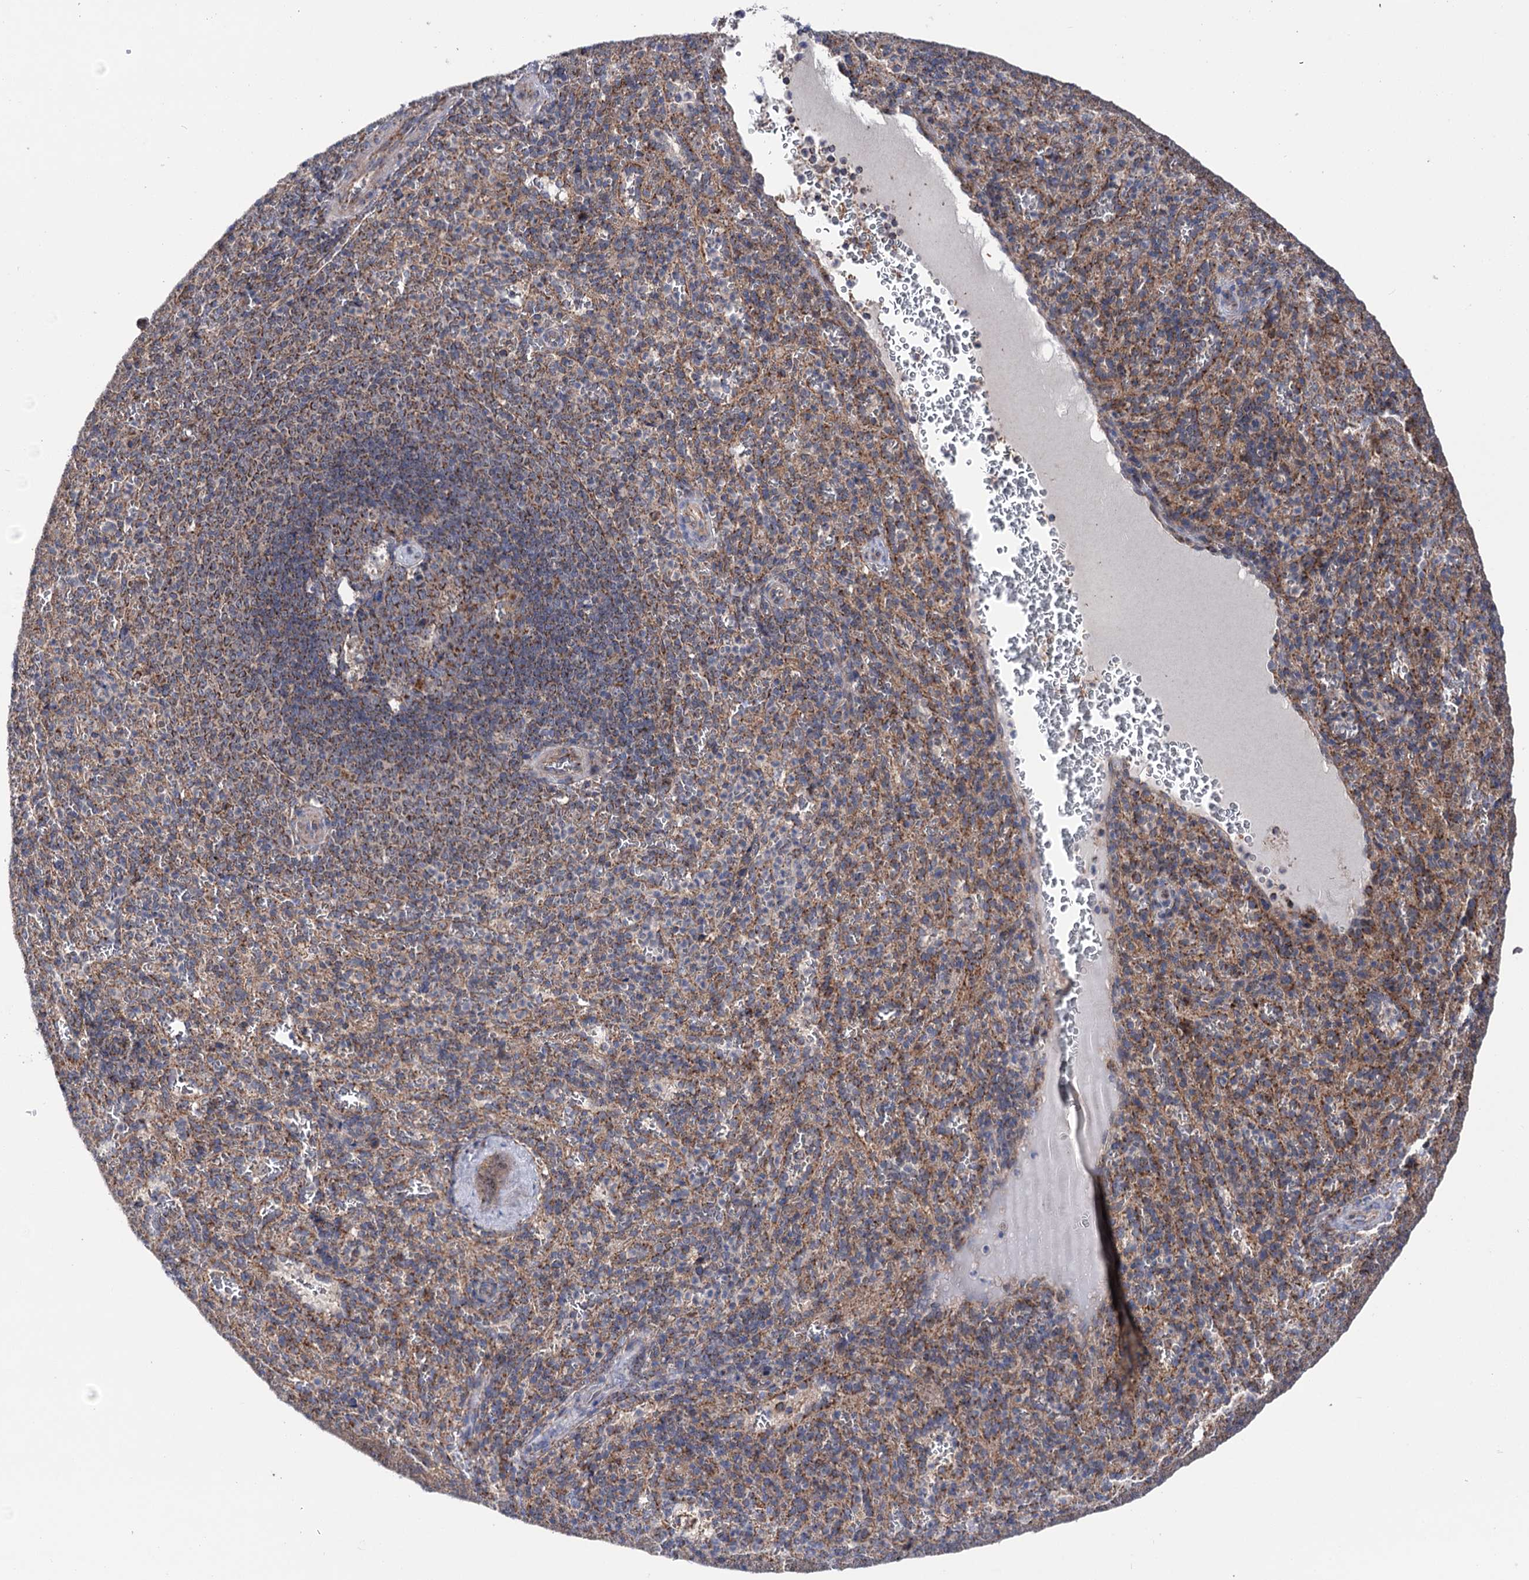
{"staining": {"intensity": "moderate", "quantity": "25%-75%", "location": "cytoplasmic/membranous"}, "tissue": "spleen", "cell_type": "Cells in red pulp", "image_type": "normal", "snomed": [{"axis": "morphology", "description": "Normal tissue, NOS"}, {"axis": "topography", "description": "Spleen"}], "caption": "Immunohistochemistry (IHC) (DAB) staining of normal human spleen shows moderate cytoplasmic/membranous protein expression in about 25%-75% of cells in red pulp.", "gene": "SUCLA2", "patient": {"sex": "female", "age": 21}}